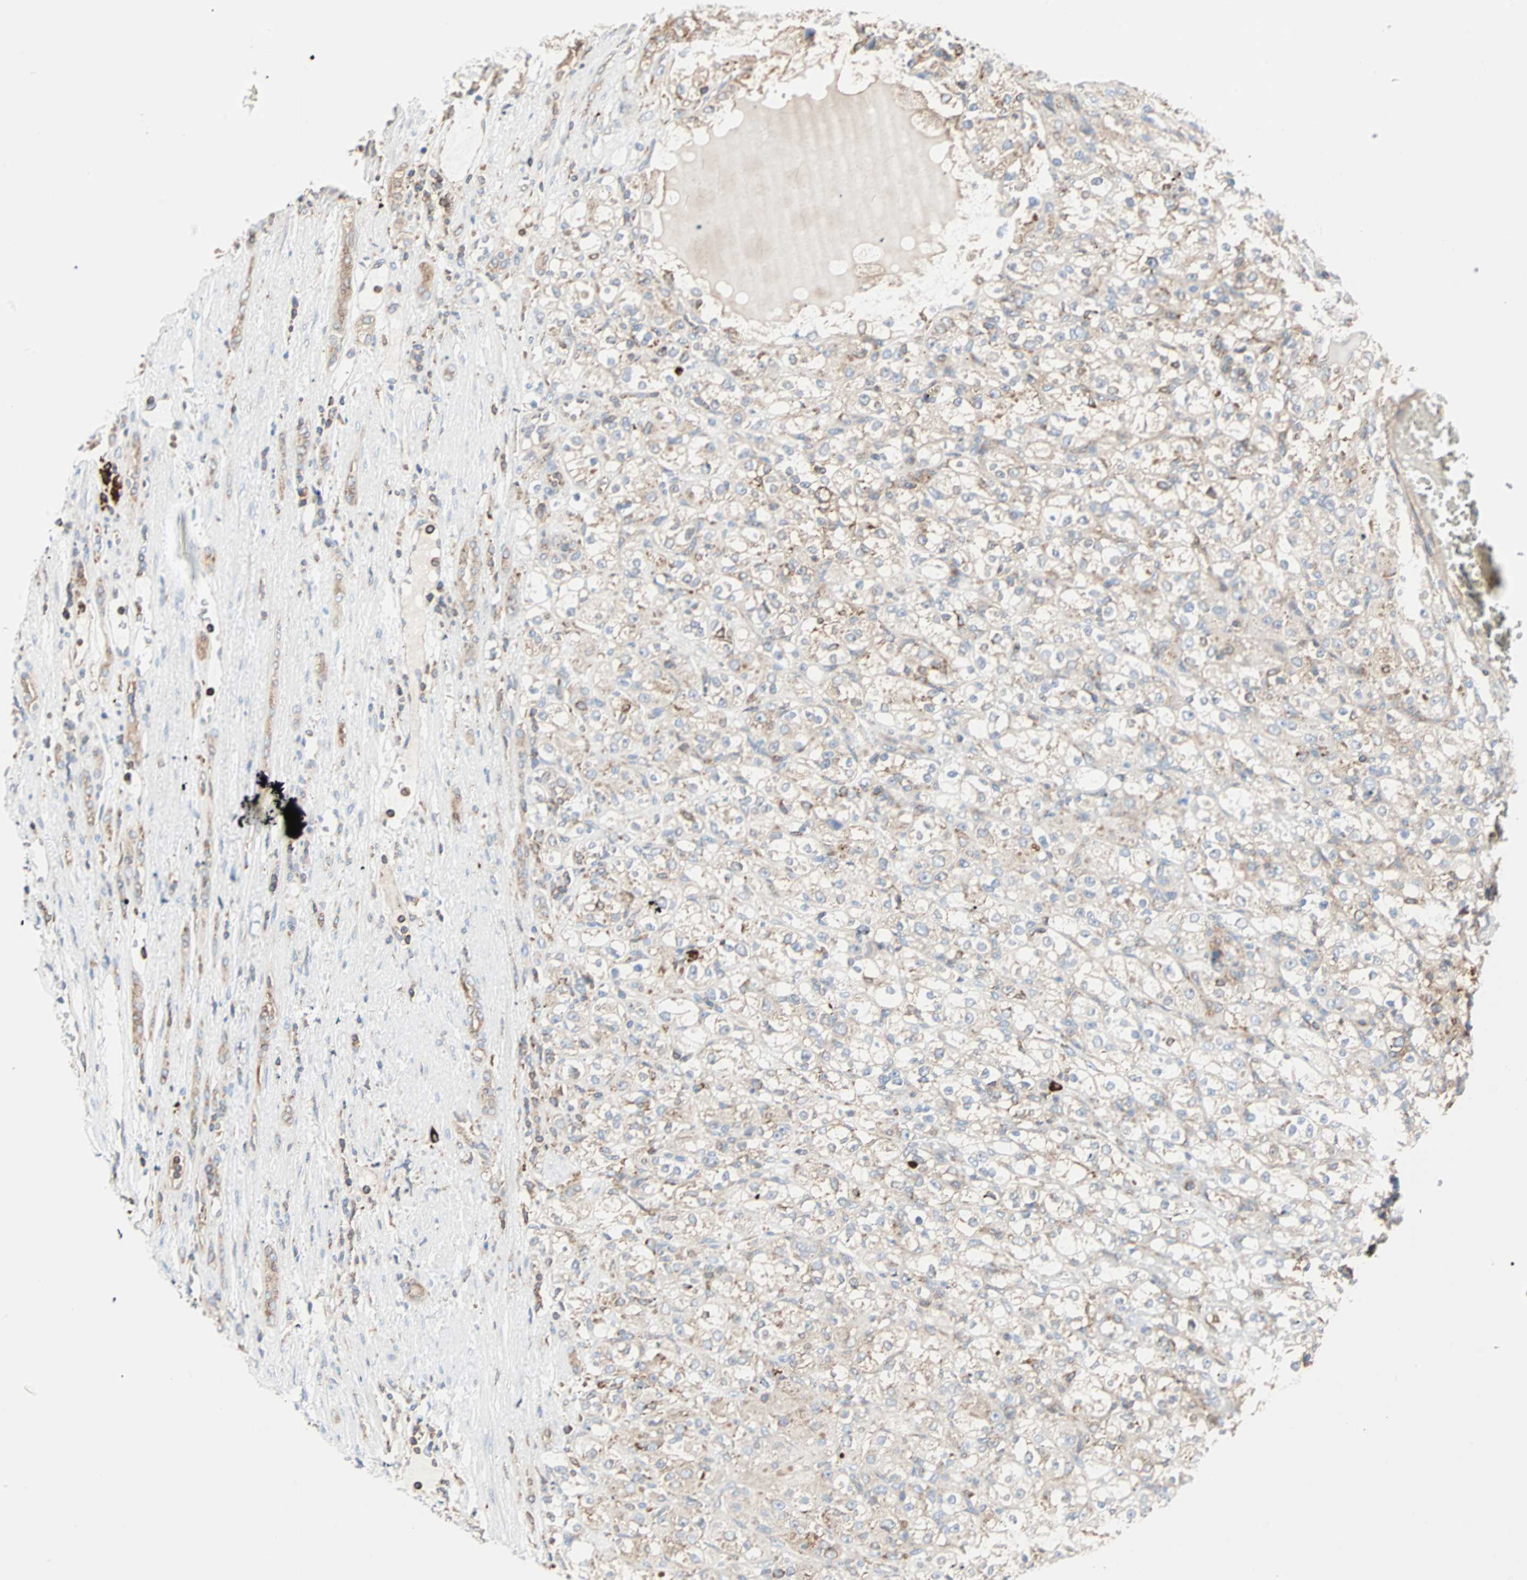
{"staining": {"intensity": "negative", "quantity": "none", "location": "none"}, "tissue": "renal cancer", "cell_type": "Tumor cells", "image_type": "cancer", "snomed": [{"axis": "morphology", "description": "Normal tissue, NOS"}, {"axis": "morphology", "description": "Adenocarcinoma, NOS"}, {"axis": "topography", "description": "Kidney"}], "caption": "Protein analysis of renal cancer demonstrates no significant positivity in tumor cells.", "gene": "EEF2", "patient": {"sex": "male", "age": 61}}